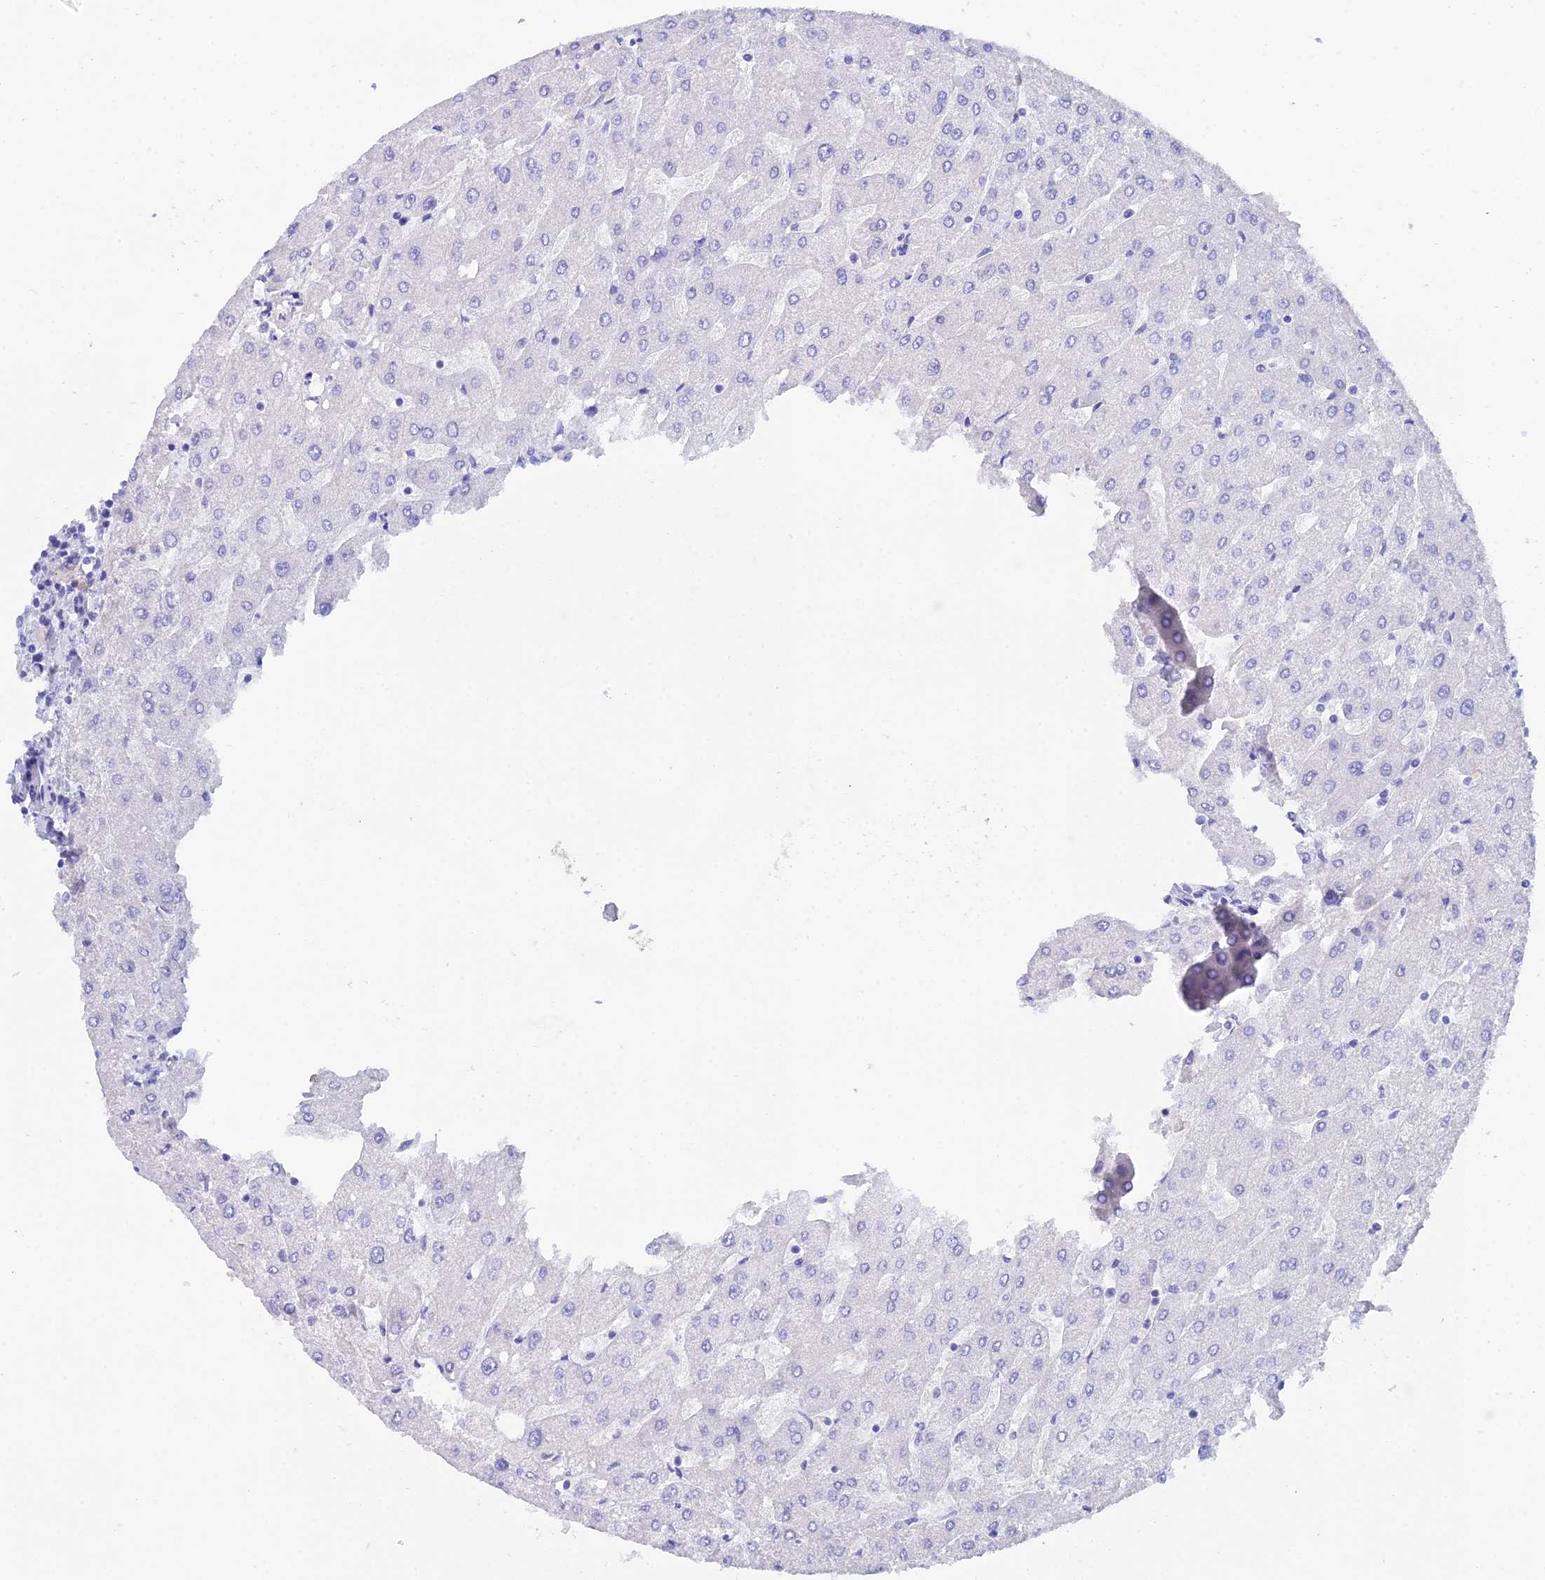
{"staining": {"intensity": "negative", "quantity": "none", "location": "none"}, "tissue": "liver", "cell_type": "Cholangiocytes", "image_type": "normal", "snomed": [{"axis": "morphology", "description": "Normal tissue, NOS"}, {"axis": "topography", "description": "Liver"}], "caption": "IHC micrograph of benign human liver stained for a protein (brown), which shows no staining in cholangiocytes.", "gene": "REG1A", "patient": {"sex": "male", "age": 67}}